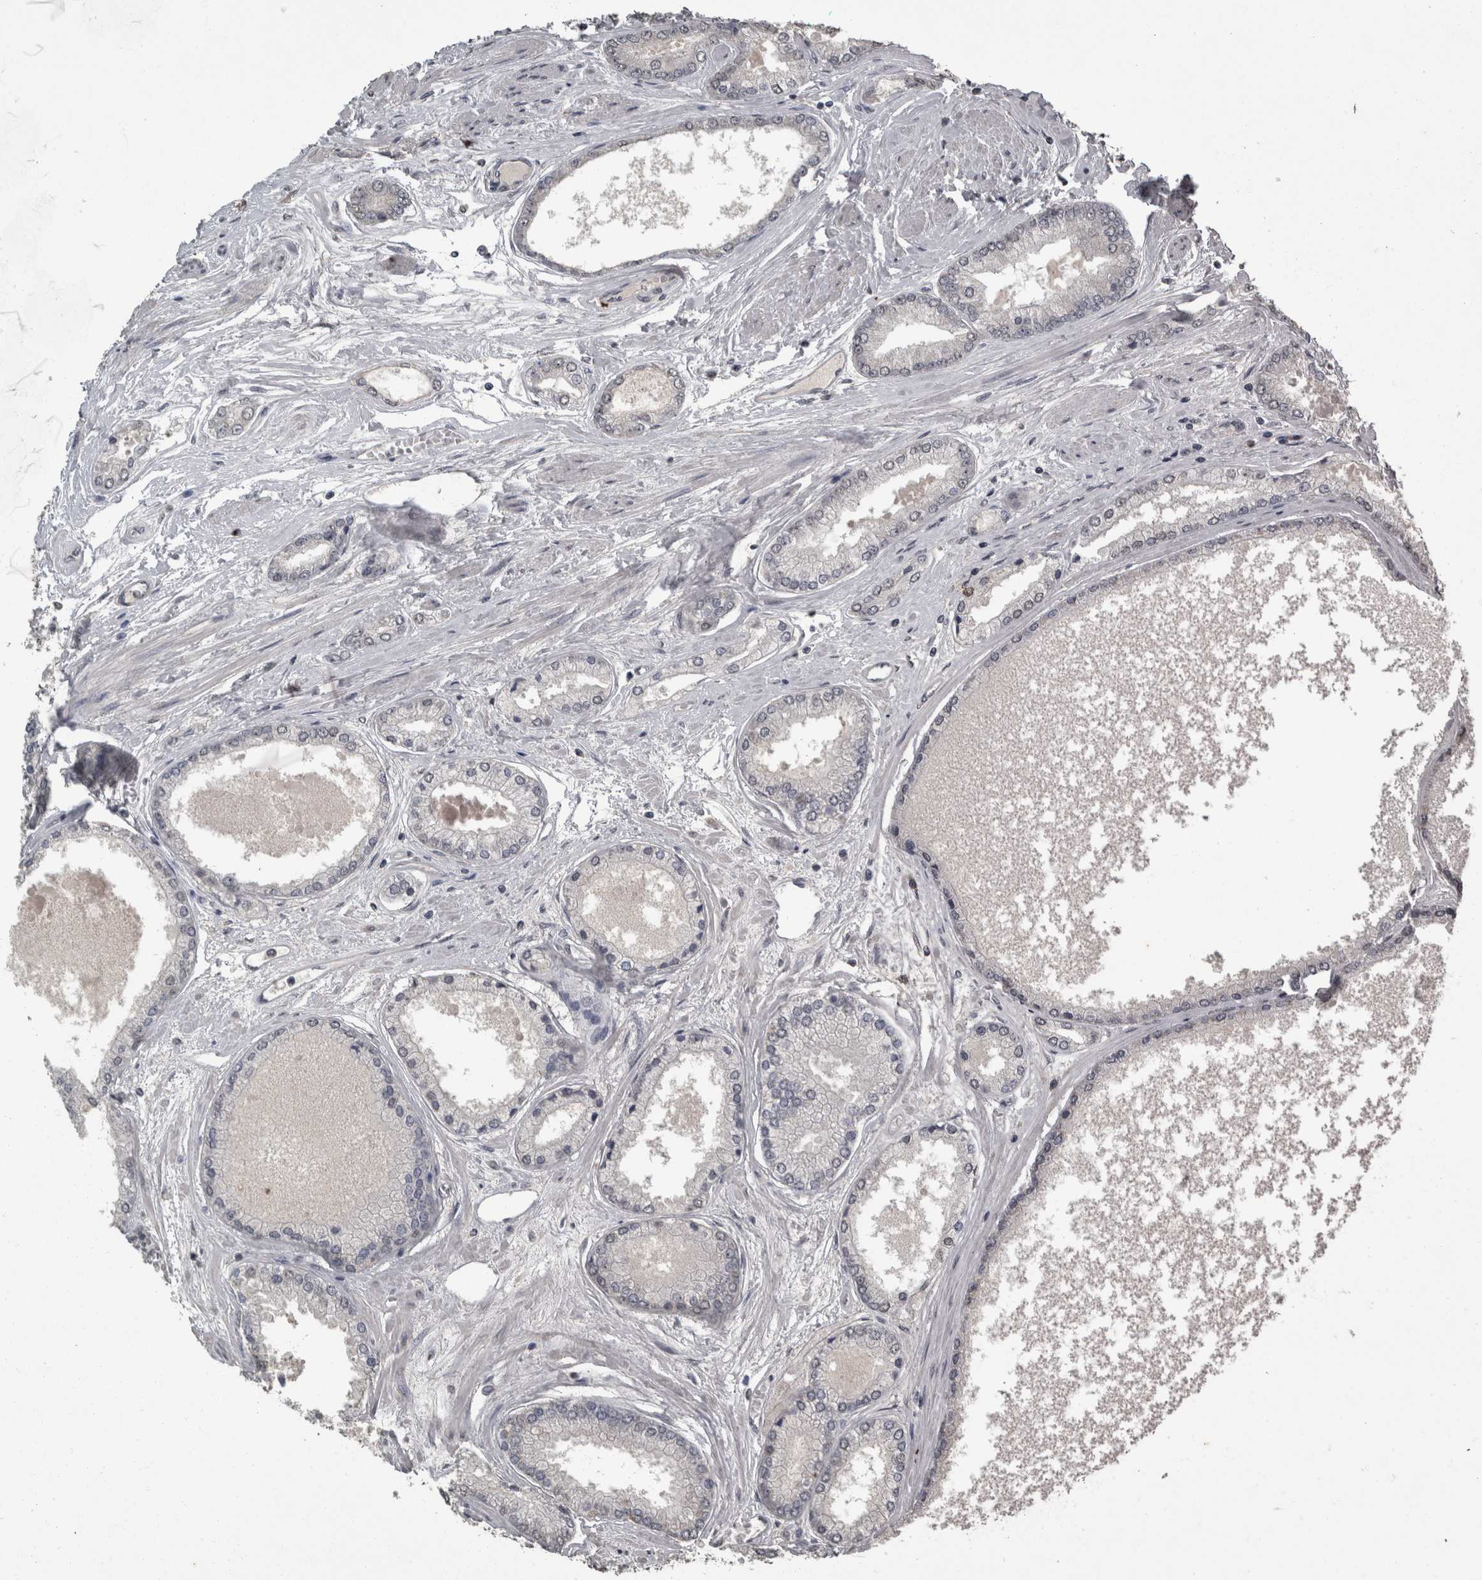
{"staining": {"intensity": "negative", "quantity": "none", "location": "none"}, "tissue": "prostate cancer", "cell_type": "Tumor cells", "image_type": "cancer", "snomed": [{"axis": "morphology", "description": "Adenocarcinoma, High grade"}, {"axis": "topography", "description": "Prostate"}], "caption": "Immunohistochemical staining of prostate cancer demonstrates no significant positivity in tumor cells. Brightfield microscopy of IHC stained with DAB (3,3'-diaminobenzidine) (brown) and hematoxylin (blue), captured at high magnification.", "gene": "PIK3AP1", "patient": {"sex": "male", "age": 59}}